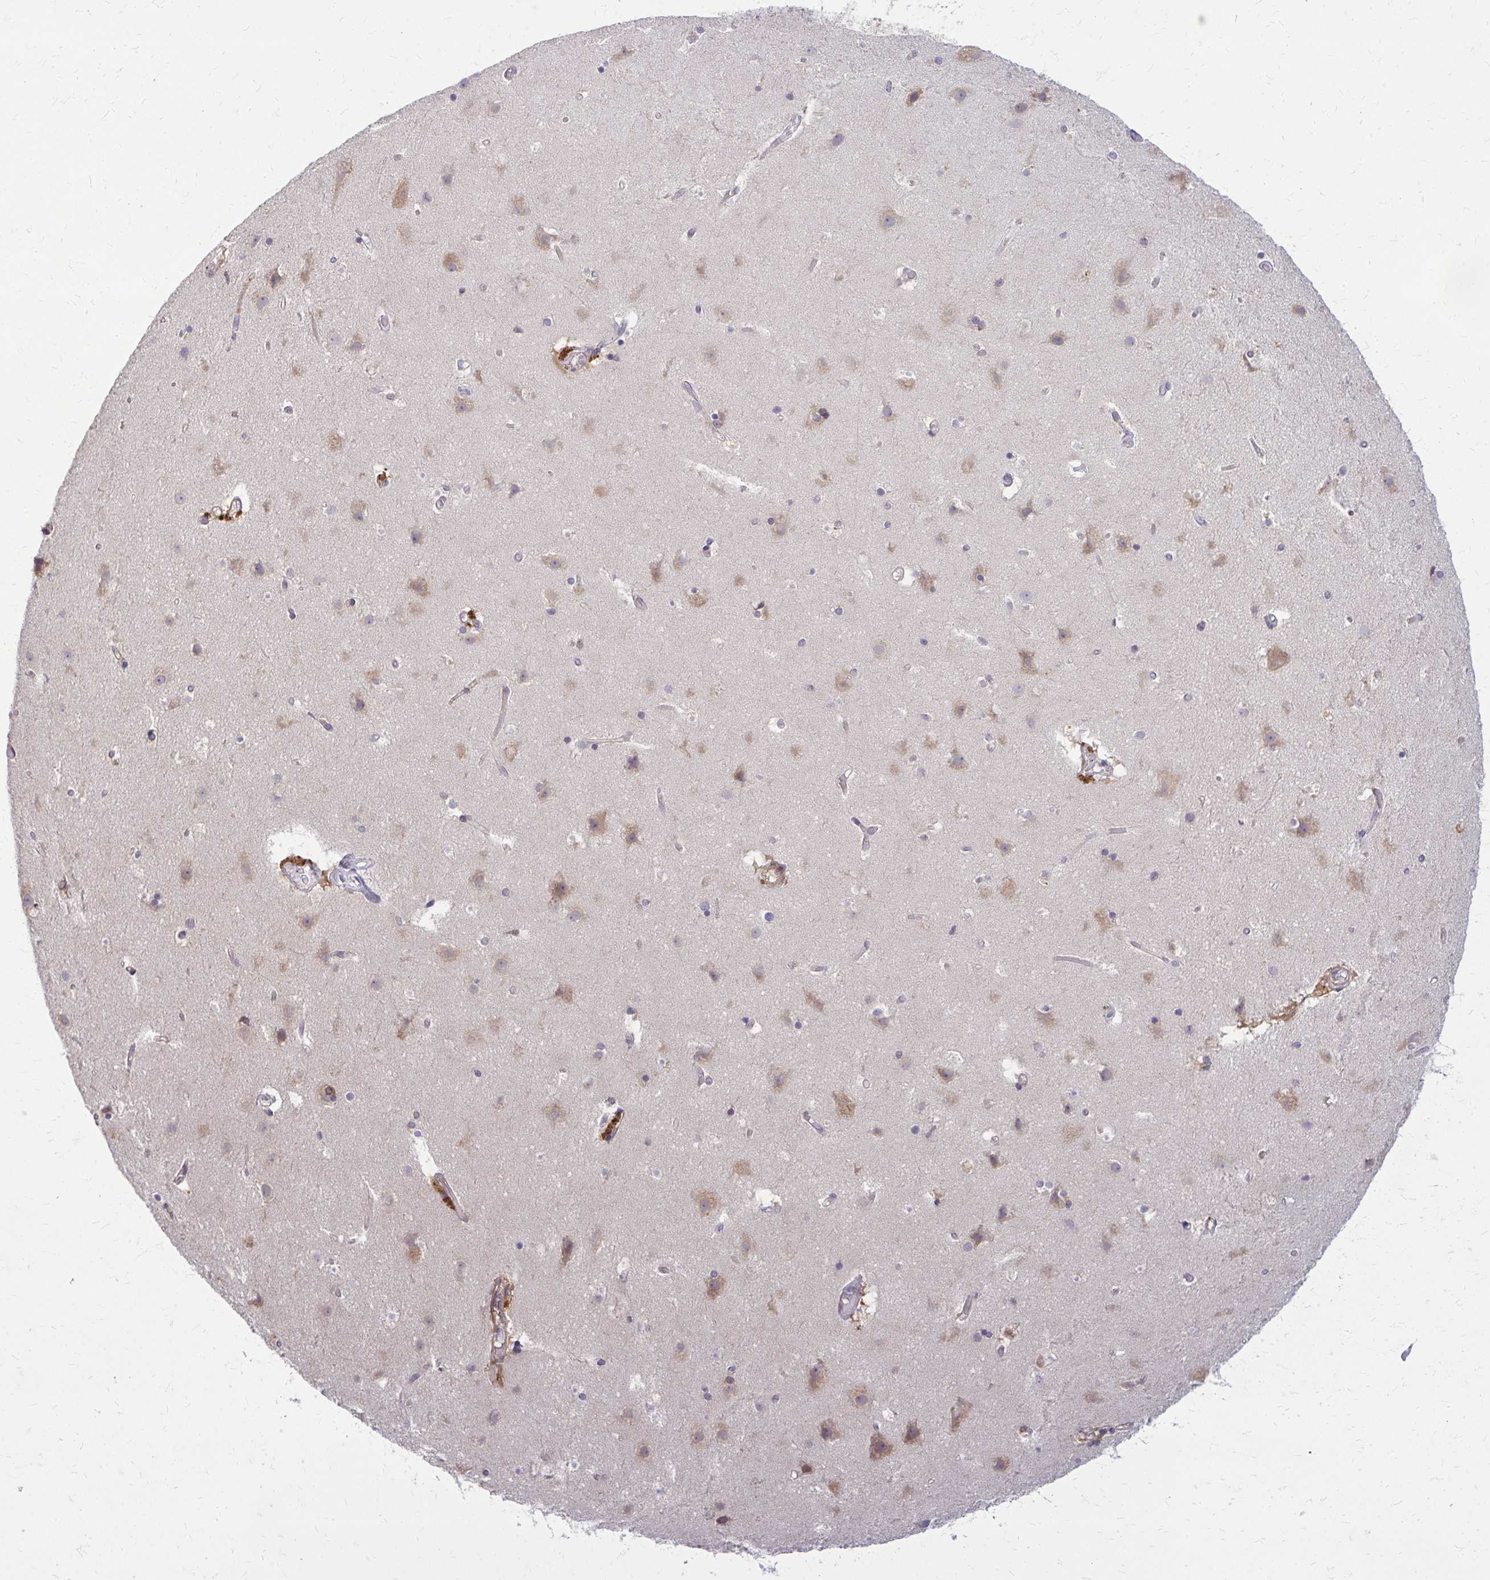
{"staining": {"intensity": "weak", "quantity": "25%-75%", "location": "cytoplasmic/membranous"}, "tissue": "cerebral cortex", "cell_type": "Endothelial cells", "image_type": "normal", "snomed": [{"axis": "morphology", "description": "Normal tissue, NOS"}, {"axis": "topography", "description": "Cerebral cortex"}], "caption": "The histopathology image exhibits staining of unremarkable cerebral cortex, revealing weak cytoplasmic/membranous protein expression (brown color) within endothelial cells.", "gene": "OXNAD1", "patient": {"sex": "female", "age": 52}}